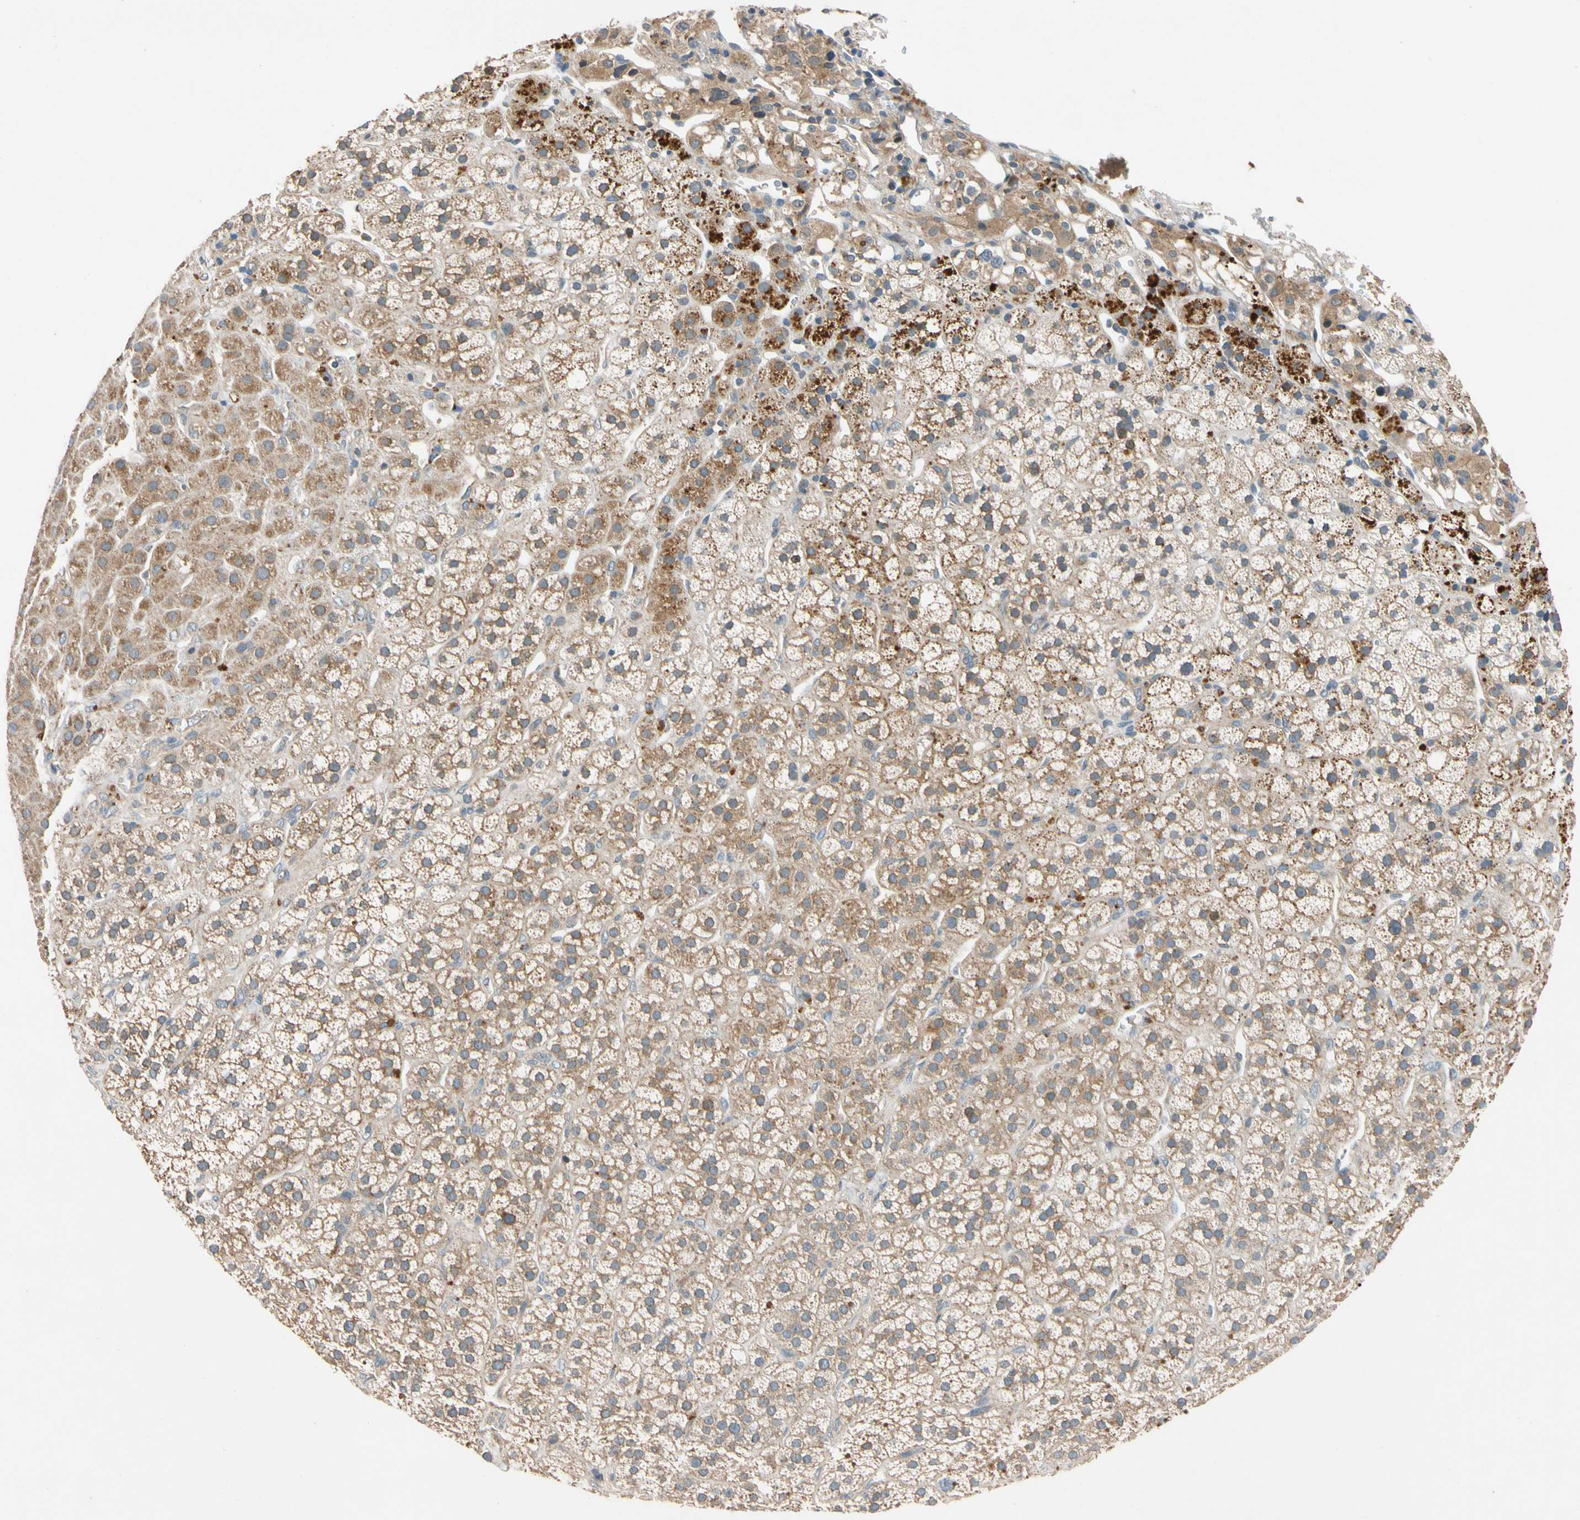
{"staining": {"intensity": "strong", "quantity": ">75%", "location": "cytoplasmic/membranous"}, "tissue": "adrenal gland", "cell_type": "Glandular cells", "image_type": "normal", "snomed": [{"axis": "morphology", "description": "Normal tissue, NOS"}, {"axis": "topography", "description": "Adrenal gland"}], "caption": "Adrenal gland stained with a protein marker displays strong staining in glandular cells.", "gene": "USP12", "patient": {"sex": "male", "age": 56}}